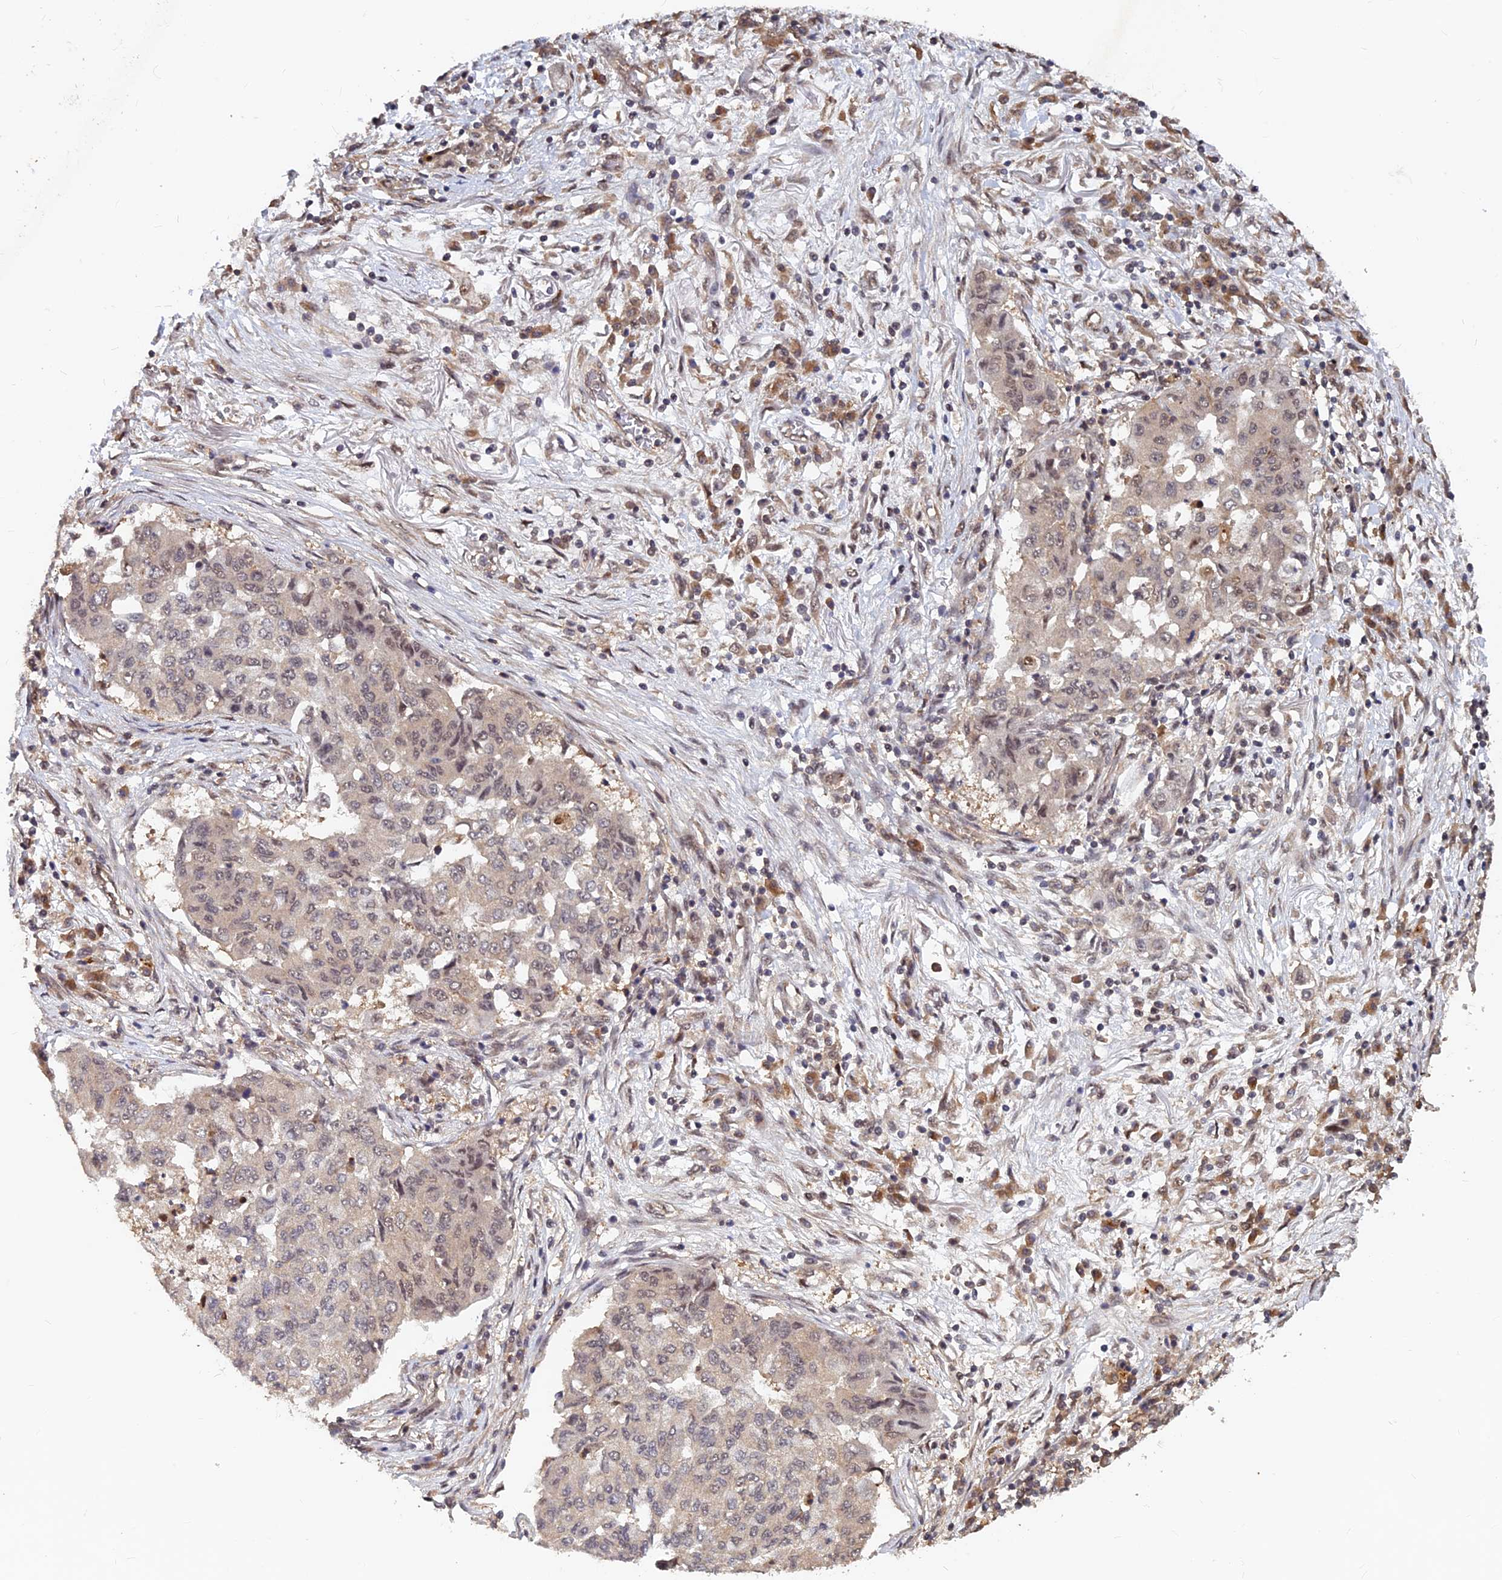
{"staining": {"intensity": "weak", "quantity": "25%-75%", "location": "nuclear"}, "tissue": "lung cancer", "cell_type": "Tumor cells", "image_type": "cancer", "snomed": [{"axis": "morphology", "description": "Squamous cell carcinoma, NOS"}, {"axis": "topography", "description": "Lung"}], "caption": "Immunohistochemistry (IHC) staining of squamous cell carcinoma (lung), which demonstrates low levels of weak nuclear expression in about 25%-75% of tumor cells indicating weak nuclear protein positivity. The staining was performed using DAB (brown) for protein detection and nuclei were counterstained in hematoxylin (blue).", "gene": "FAM53C", "patient": {"sex": "male", "age": 74}}